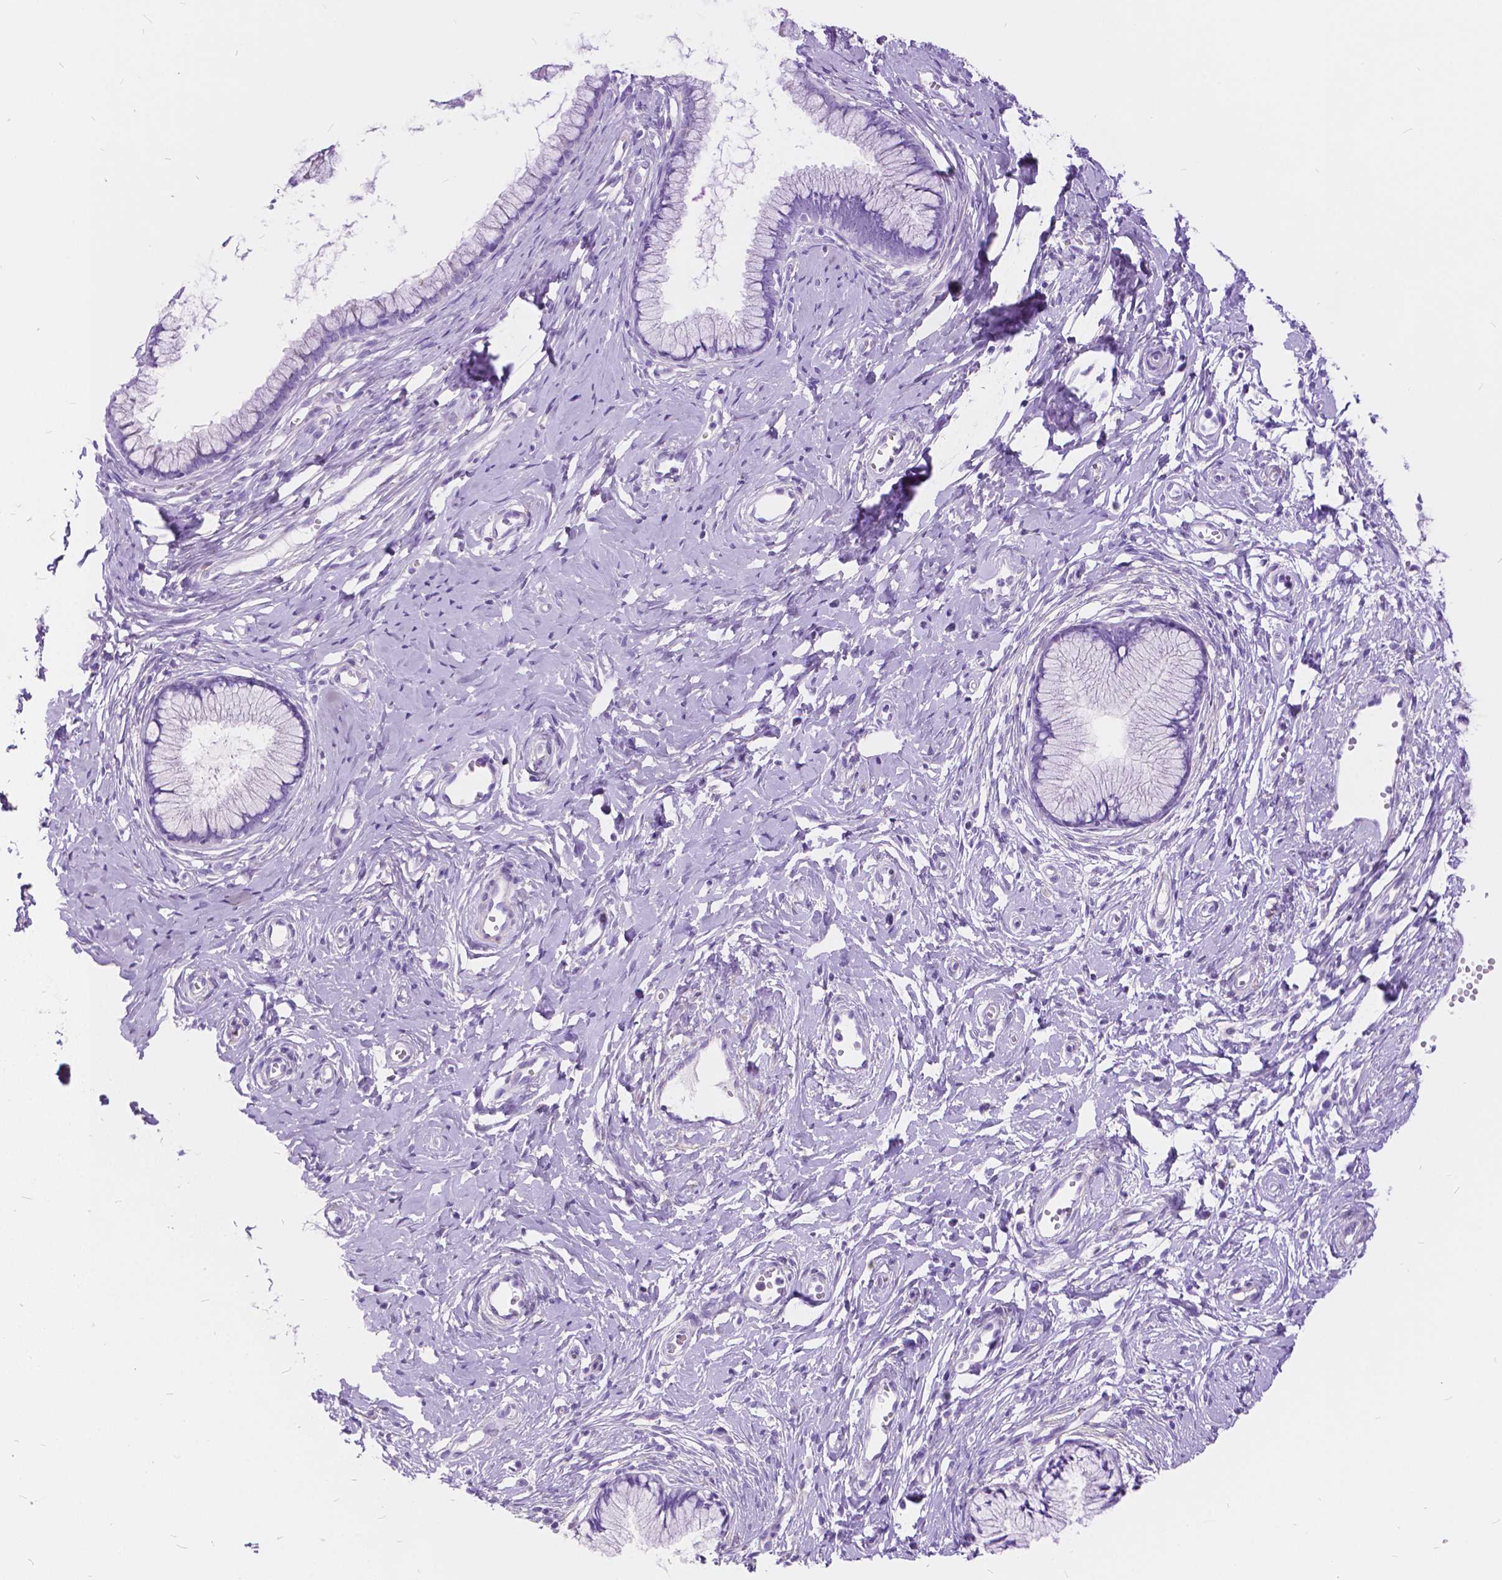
{"staining": {"intensity": "negative", "quantity": "none", "location": "none"}, "tissue": "cervix", "cell_type": "Glandular cells", "image_type": "normal", "snomed": [{"axis": "morphology", "description": "Normal tissue, NOS"}, {"axis": "topography", "description": "Cervix"}], "caption": "A high-resolution micrograph shows immunohistochemistry (IHC) staining of unremarkable cervix, which displays no significant staining in glandular cells.", "gene": "CHRM1", "patient": {"sex": "female", "age": 40}}